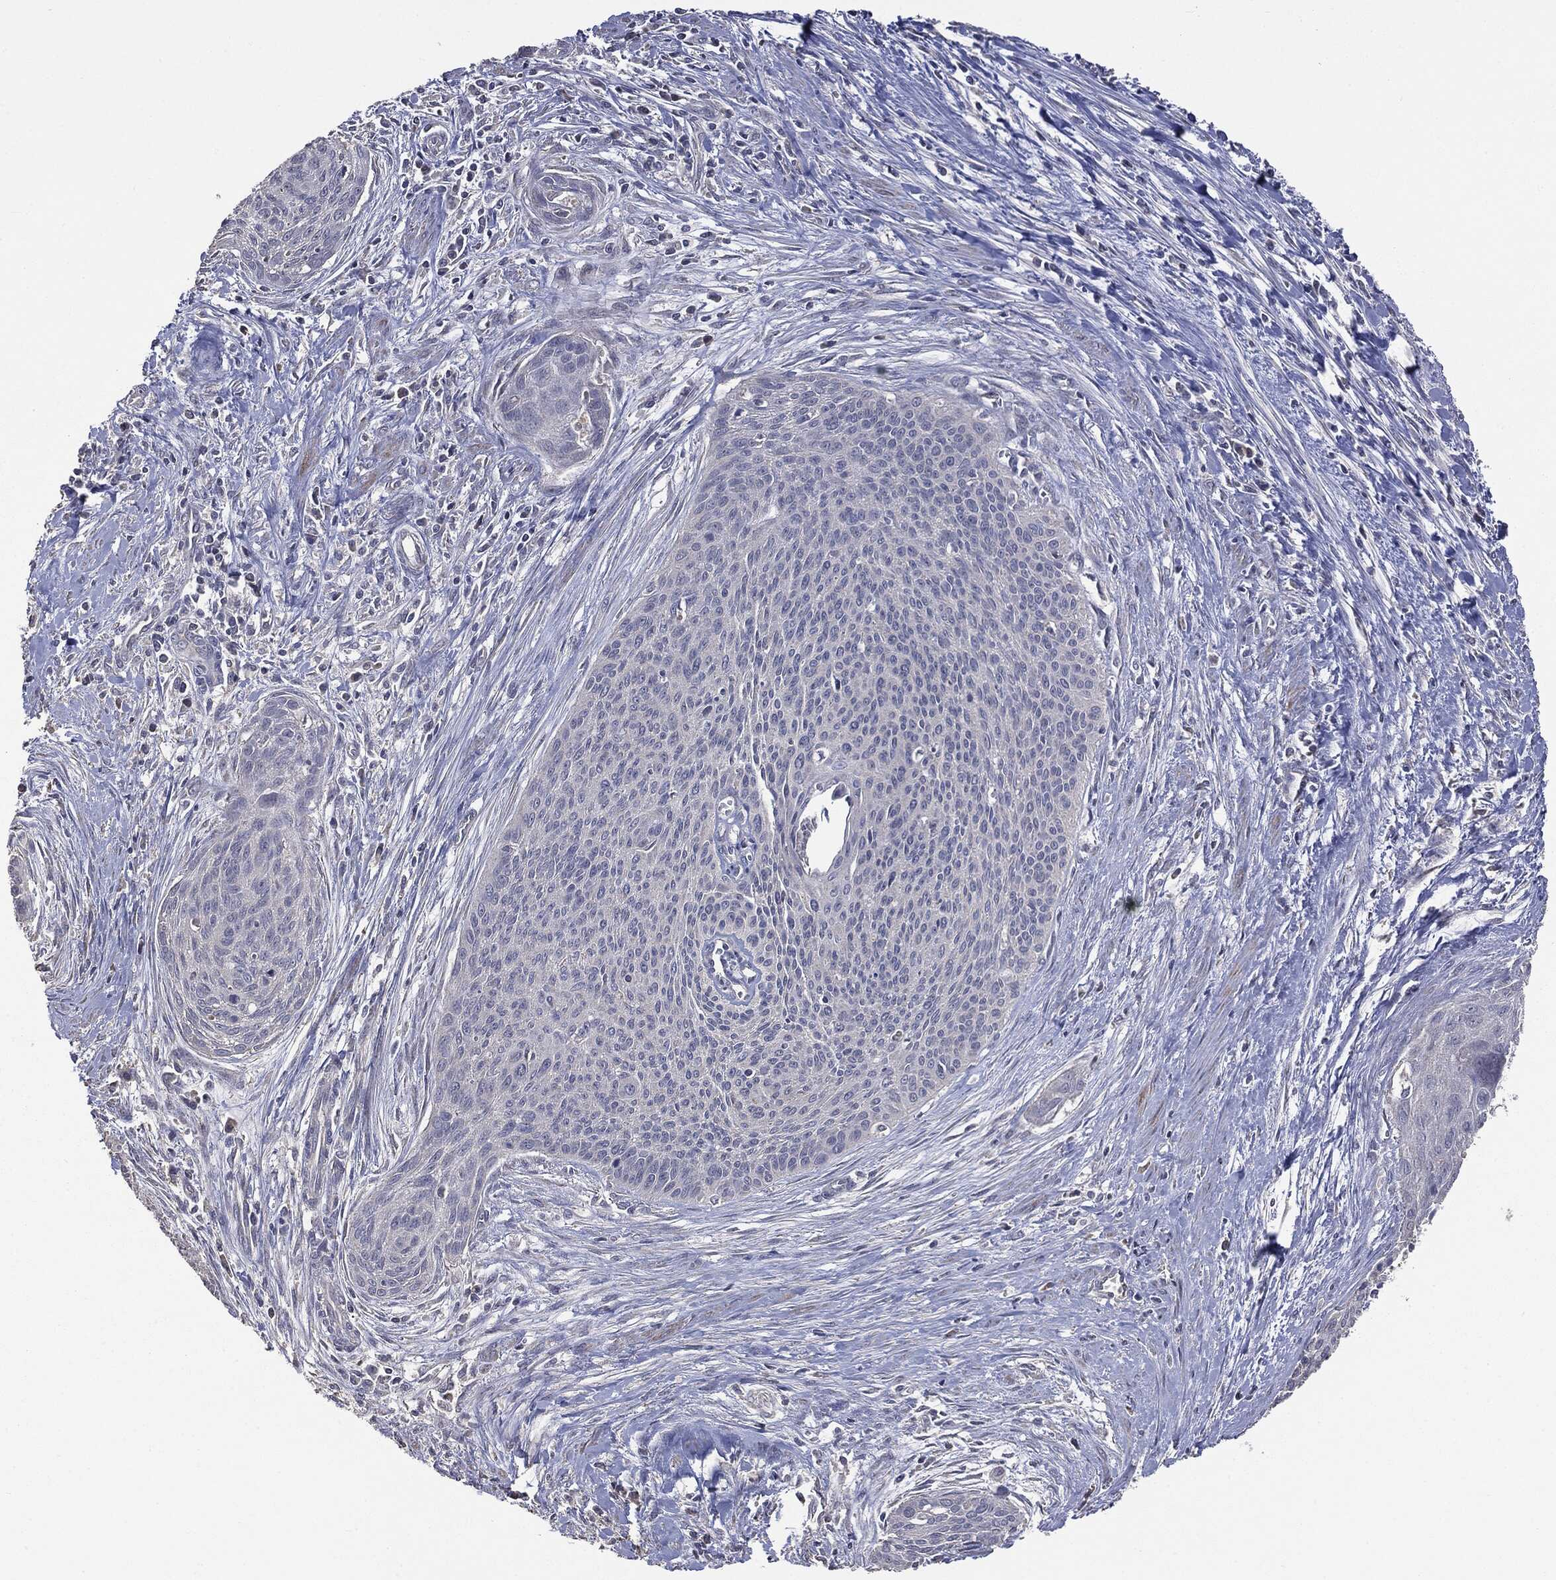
{"staining": {"intensity": "negative", "quantity": "none", "location": "none"}, "tissue": "cervical cancer", "cell_type": "Tumor cells", "image_type": "cancer", "snomed": [{"axis": "morphology", "description": "Squamous cell carcinoma, NOS"}, {"axis": "topography", "description": "Cervix"}], "caption": "The photomicrograph exhibits no staining of tumor cells in cervical cancer.", "gene": "MTOR", "patient": {"sex": "female", "age": 55}}